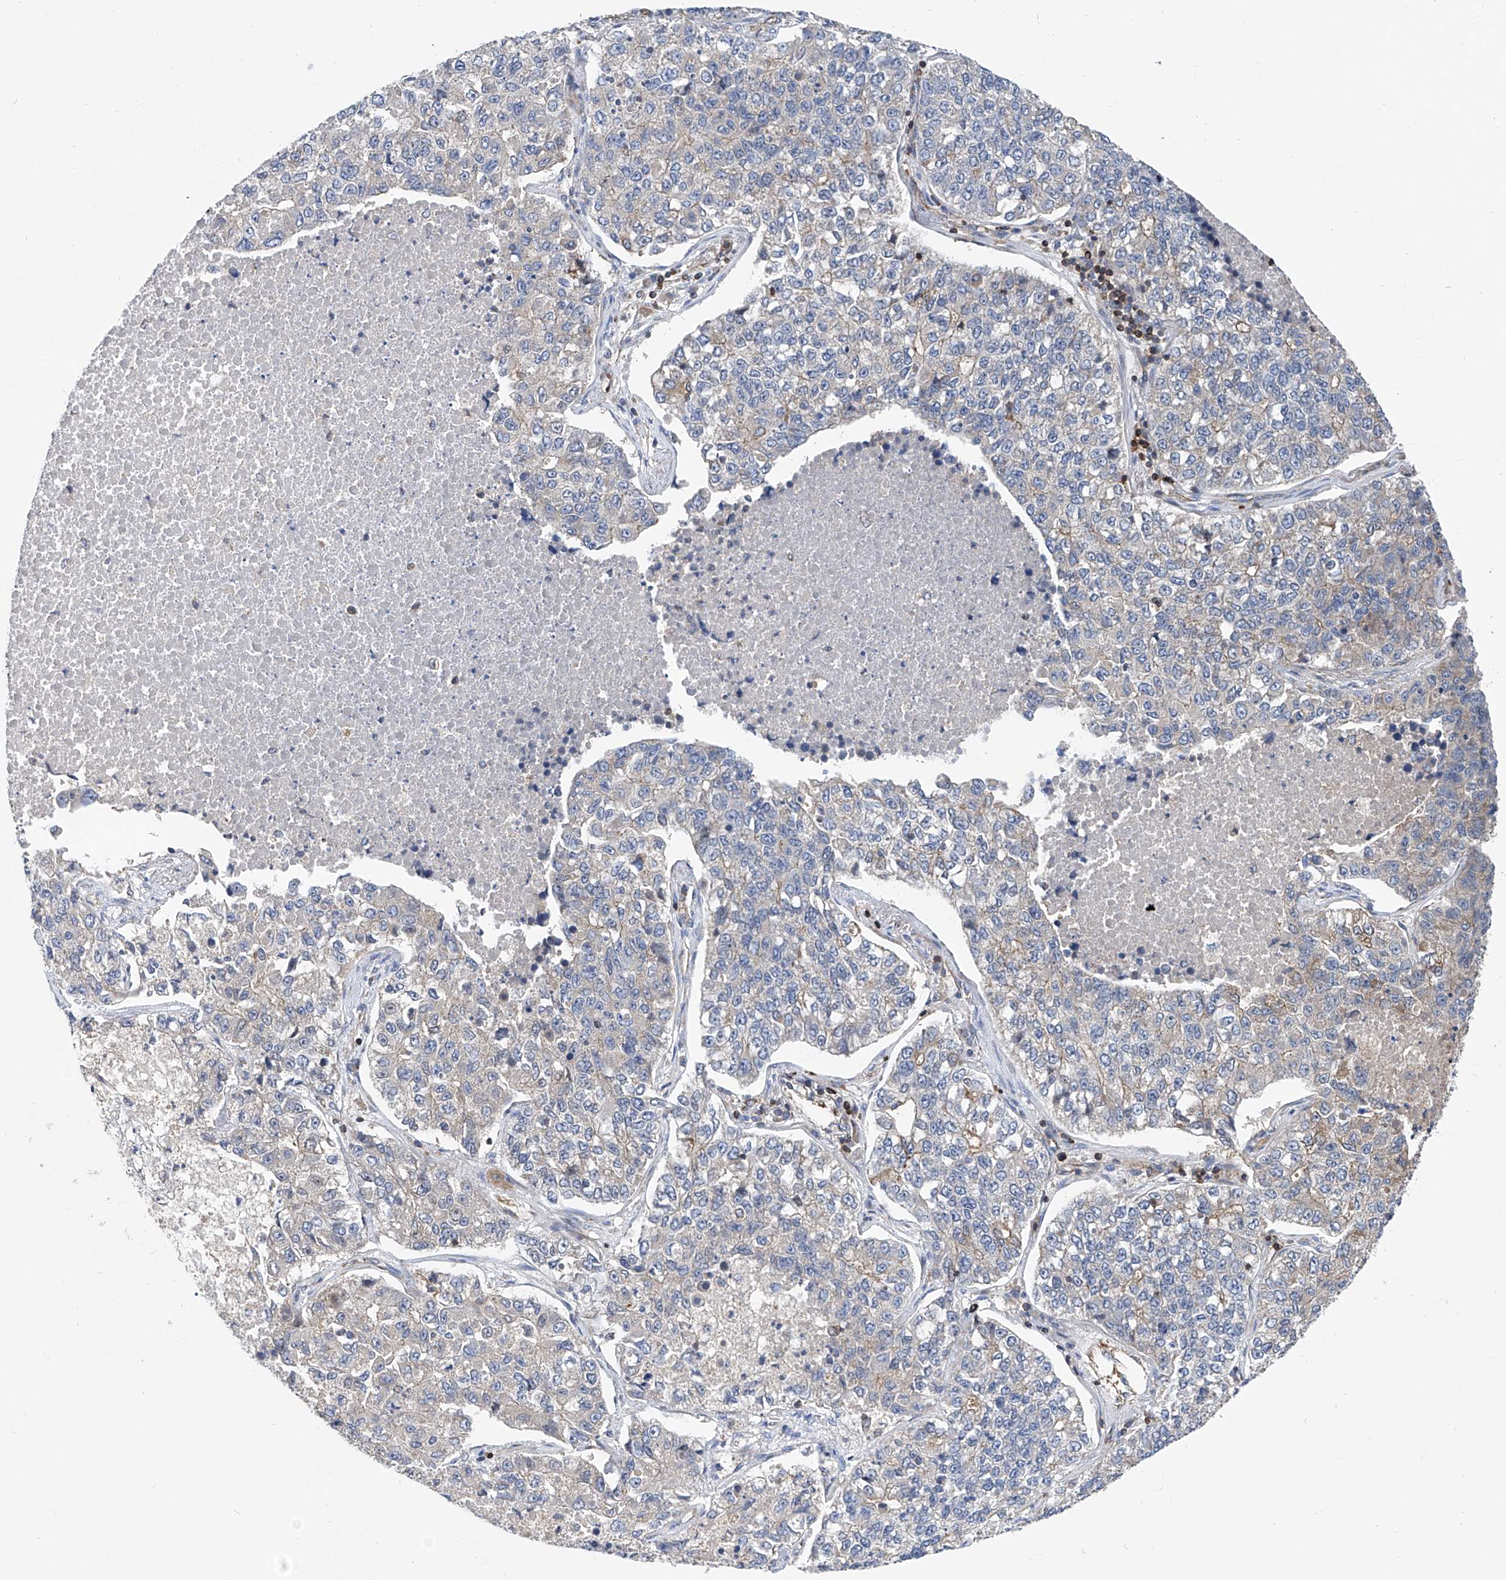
{"staining": {"intensity": "negative", "quantity": "none", "location": "none"}, "tissue": "lung cancer", "cell_type": "Tumor cells", "image_type": "cancer", "snomed": [{"axis": "morphology", "description": "Adenocarcinoma, NOS"}, {"axis": "topography", "description": "Lung"}], "caption": "IHC of human lung cancer demonstrates no positivity in tumor cells.", "gene": "TRIM38", "patient": {"sex": "male", "age": 49}}